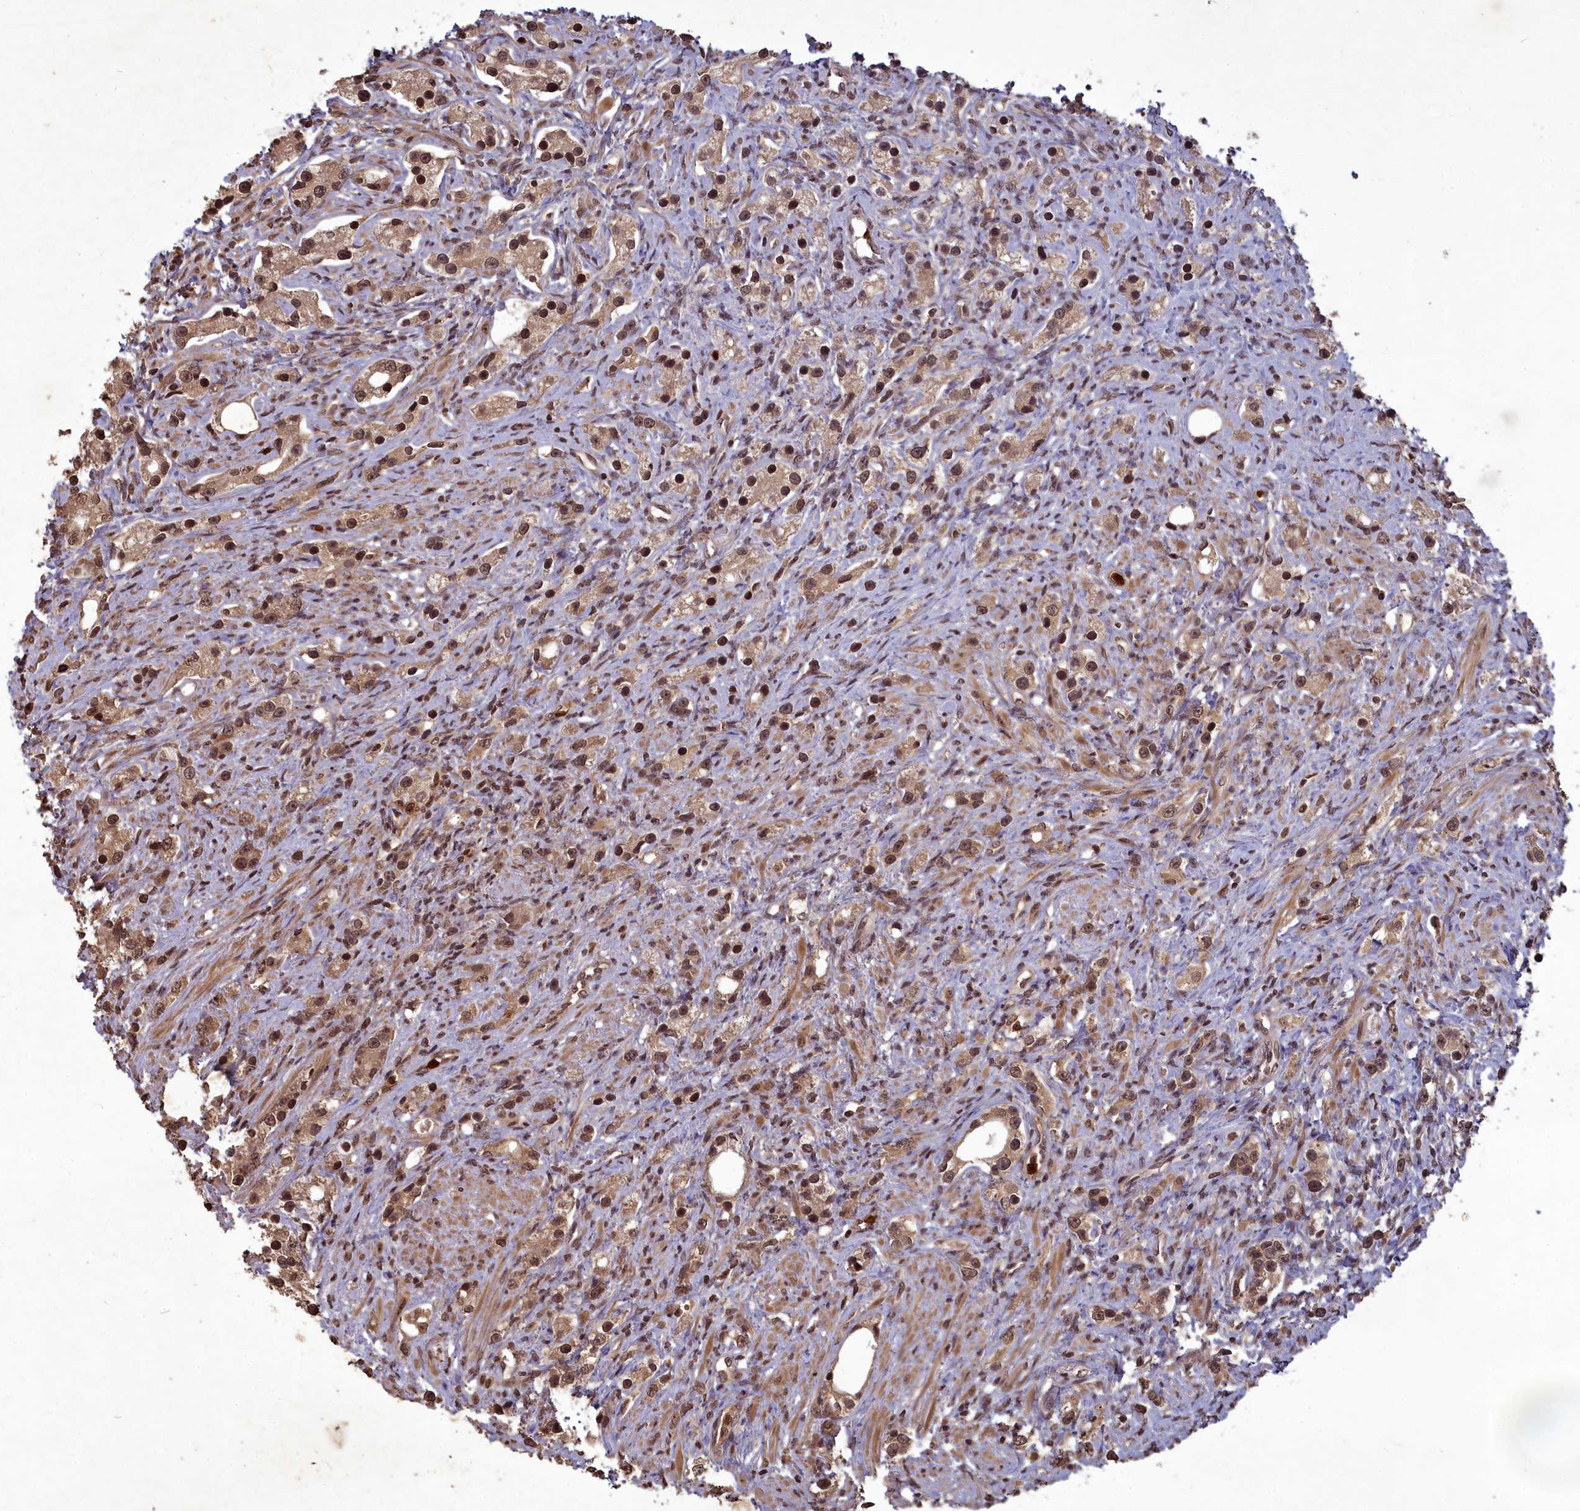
{"staining": {"intensity": "moderate", "quantity": ">75%", "location": "nuclear"}, "tissue": "prostate cancer", "cell_type": "Tumor cells", "image_type": "cancer", "snomed": [{"axis": "morphology", "description": "Adenocarcinoma, High grade"}, {"axis": "topography", "description": "Prostate"}], "caption": "There is medium levels of moderate nuclear positivity in tumor cells of prostate cancer (high-grade adenocarcinoma), as demonstrated by immunohistochemical staining (brown color).", "gene": "SRMS", "patient": {"sex": "male", "age": 63}}